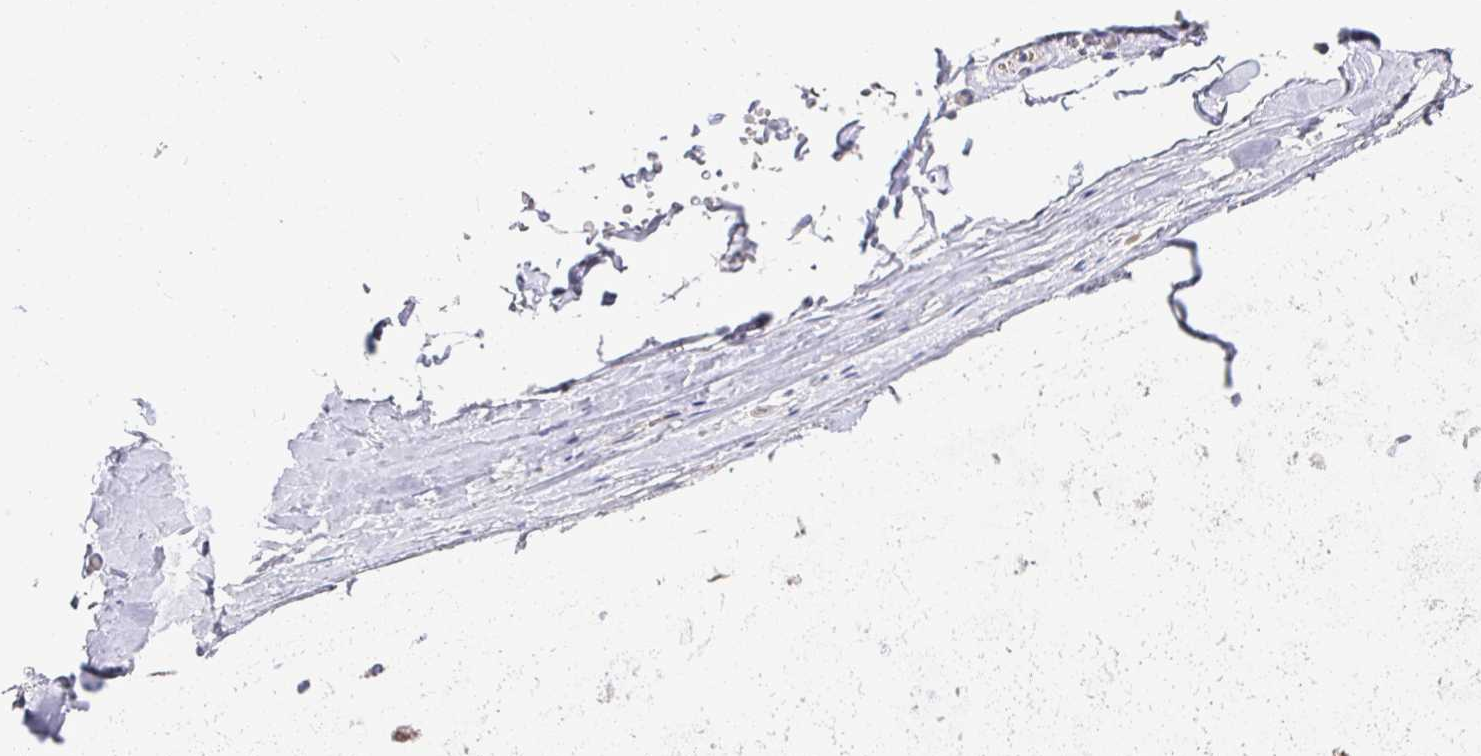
{"staining": {"intensity": "negative", "quantity": "none", "location": "none"}, "tissue": "soft tissue", "cell_type": "Fibroblasts", "image_type": "normal", "snomed": [{"axis": "morphology", "description": "Normal tissue, NOS"}, {"axis": "morphology", "description": "Degeneration, NOS"}, {"axis": "topography", "description": "Cartilage tissue"}, {"axis": "topography", "description": "Lung"}], "caption": "DAB immunohistochemical staining of normal soft tissue displays no significant expression in fibroblasts.", "gene": "KIF21A", "patient": {"sex": "female", "age": 61}}